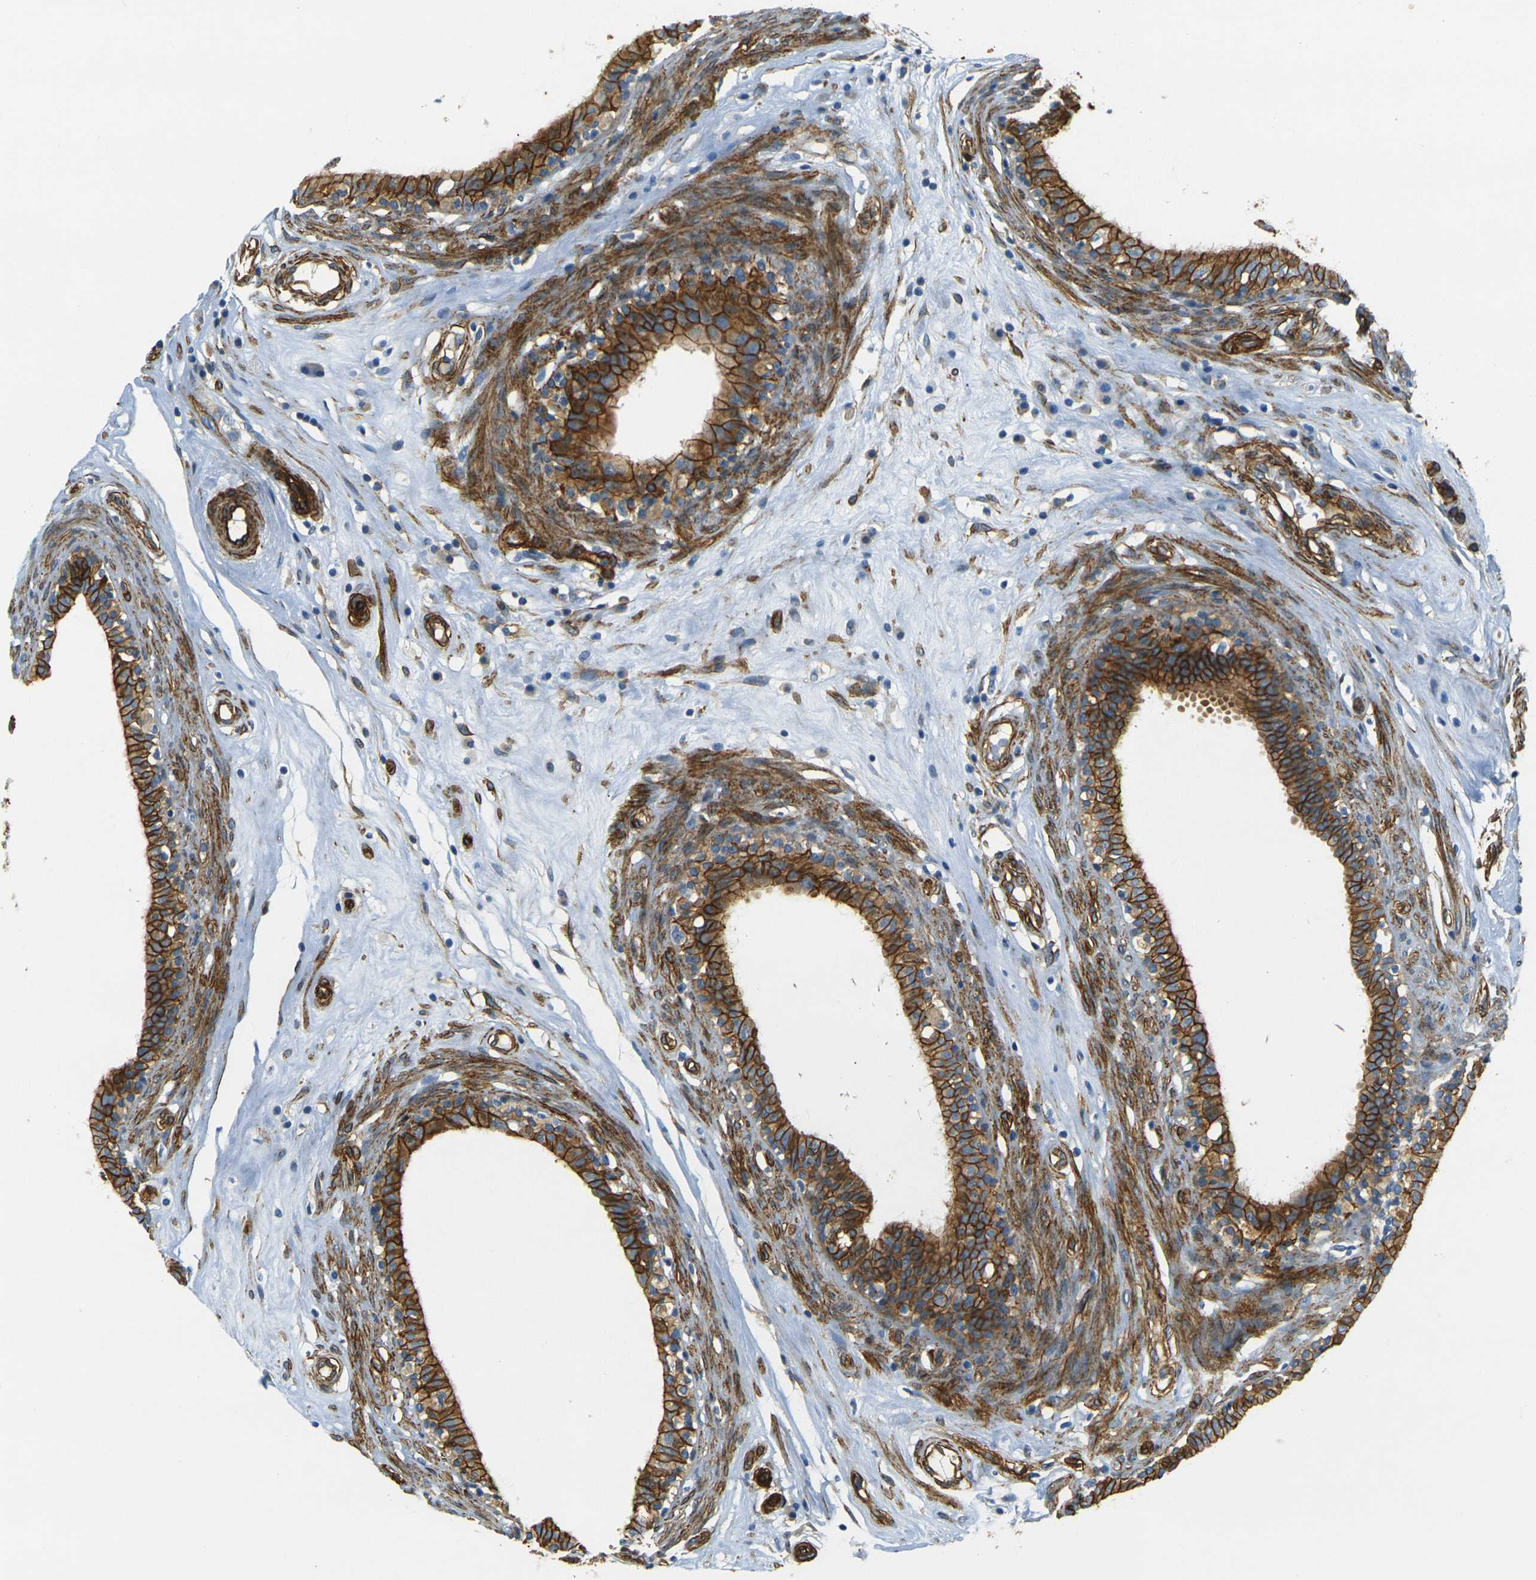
{"staining": {"intensity": "strong", "quantity": ">75%", "location": "cytoplasmic/membranous"}, "tissue": "epididymis", "cell_type": "Glandular cells", "image_type": "normal", "snomed": [{"axis": "morphology", "description": "Normal tissue, NOS"}, {"axis": "morphology", "description": "Inflammation, NOS"}, {"axis": "topography", "description": "Epididymis"}], "caption": "This is an image of immunohistochemistry staining of benign epididymis, which shows strong staining in the cytoplasmic/membranous of glandular cells.", "gene": "EPHA7", "patient": {"sex": "male", "age": 84}}